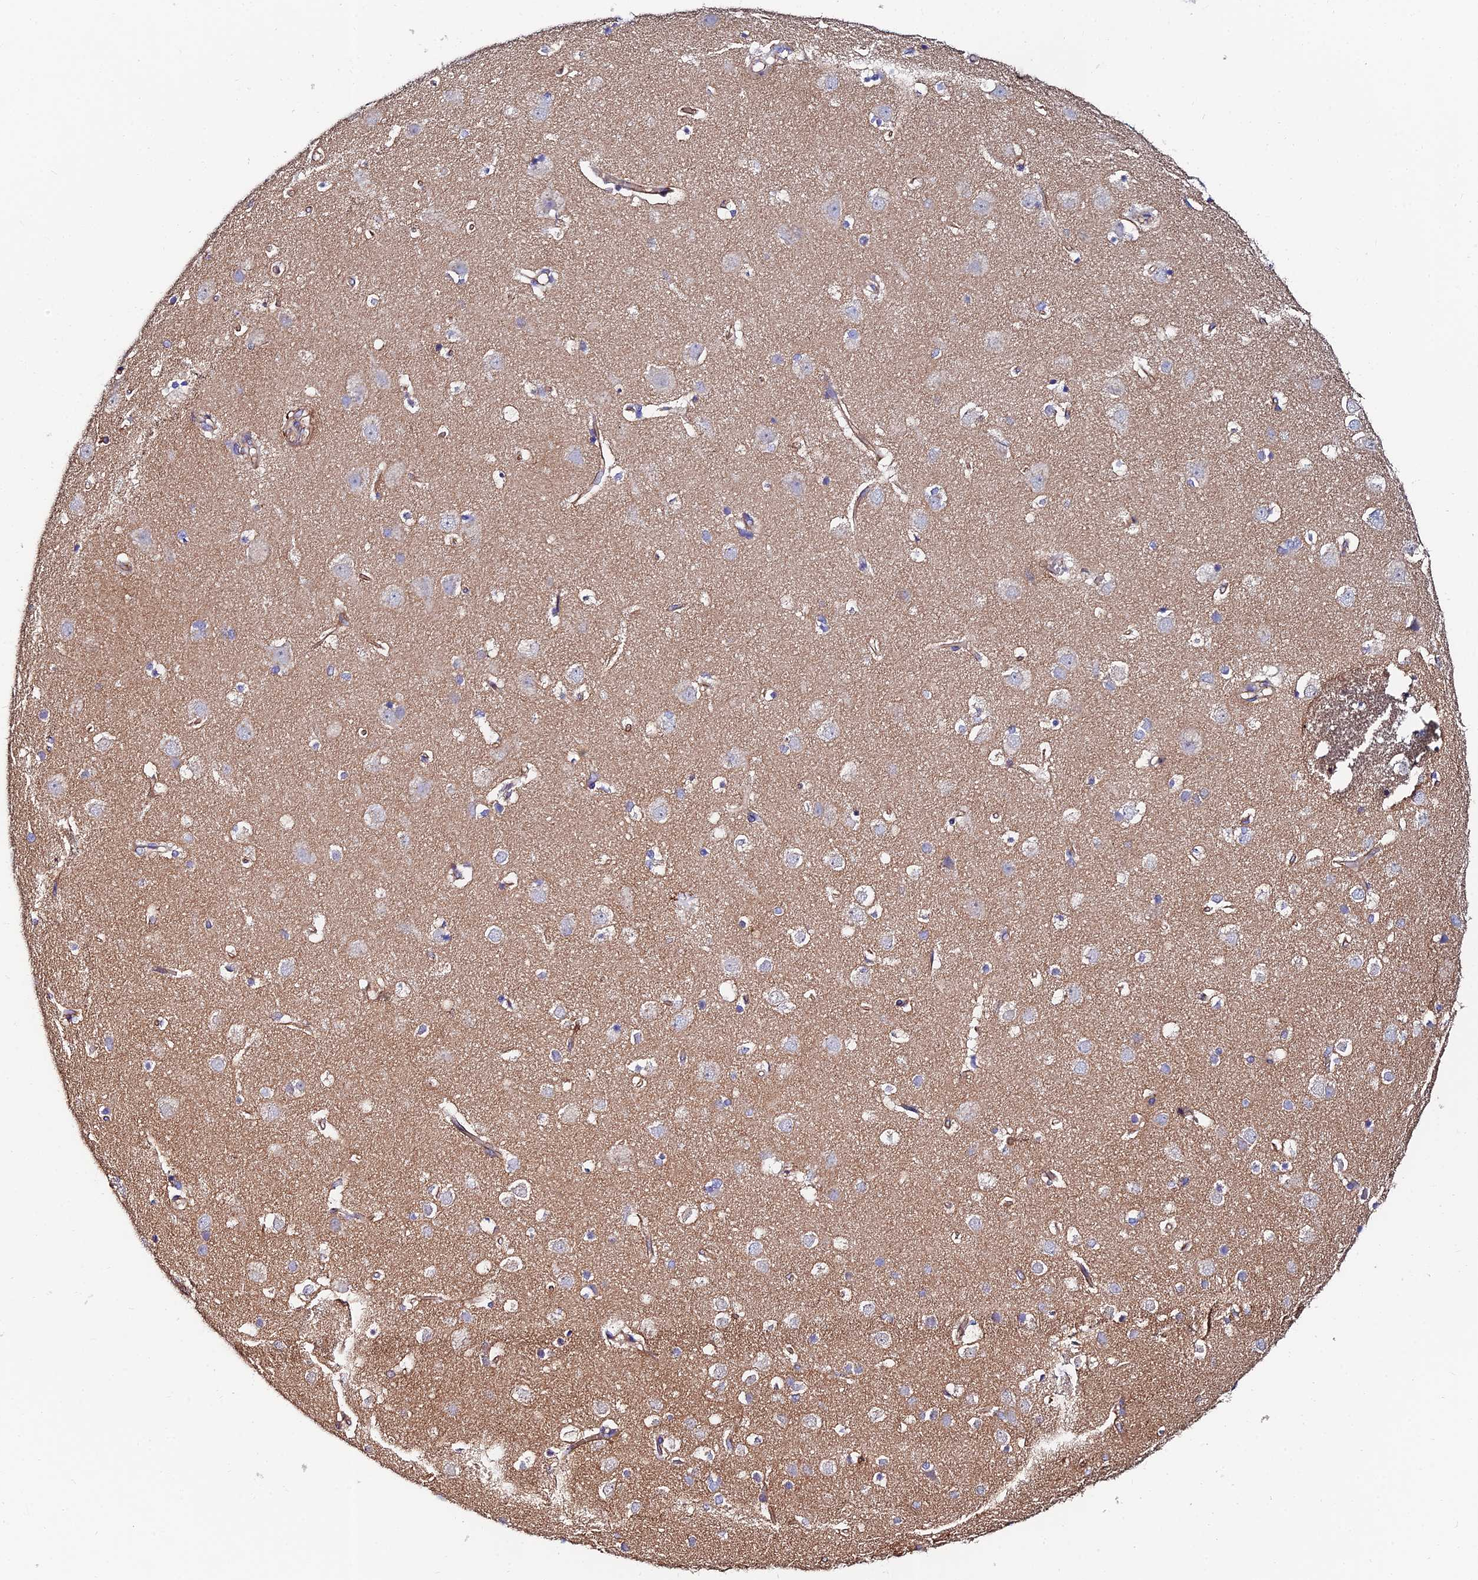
{"staining": {"intensity": "weak", "quantity": "25%-75%", "location": "cytoplasmic/membranous"}, "tissue": "cerebral cortex", "cell_type": "Endothelial cells", "image_type": "normal", "snomed": [{"axis": "morphology", "description": "Normal tissue, NOS"}, {"axis": "topography", "description": "Cerebral cortex"}], "caption": "Benign cerebral cortex exhibits weak cytoplasmic/membranous positivity in about 25%-75% of endothelial cells, visualized by immunohistochemistry. The staining is performed using DAB (3,3'-diaminobenzidine) brown chromogen to label protein expression. The nuclei are counter-stained blue using hematoxylin.", "gene": "ADGRF3", "patient": {"sex": "male", "age": 54}}